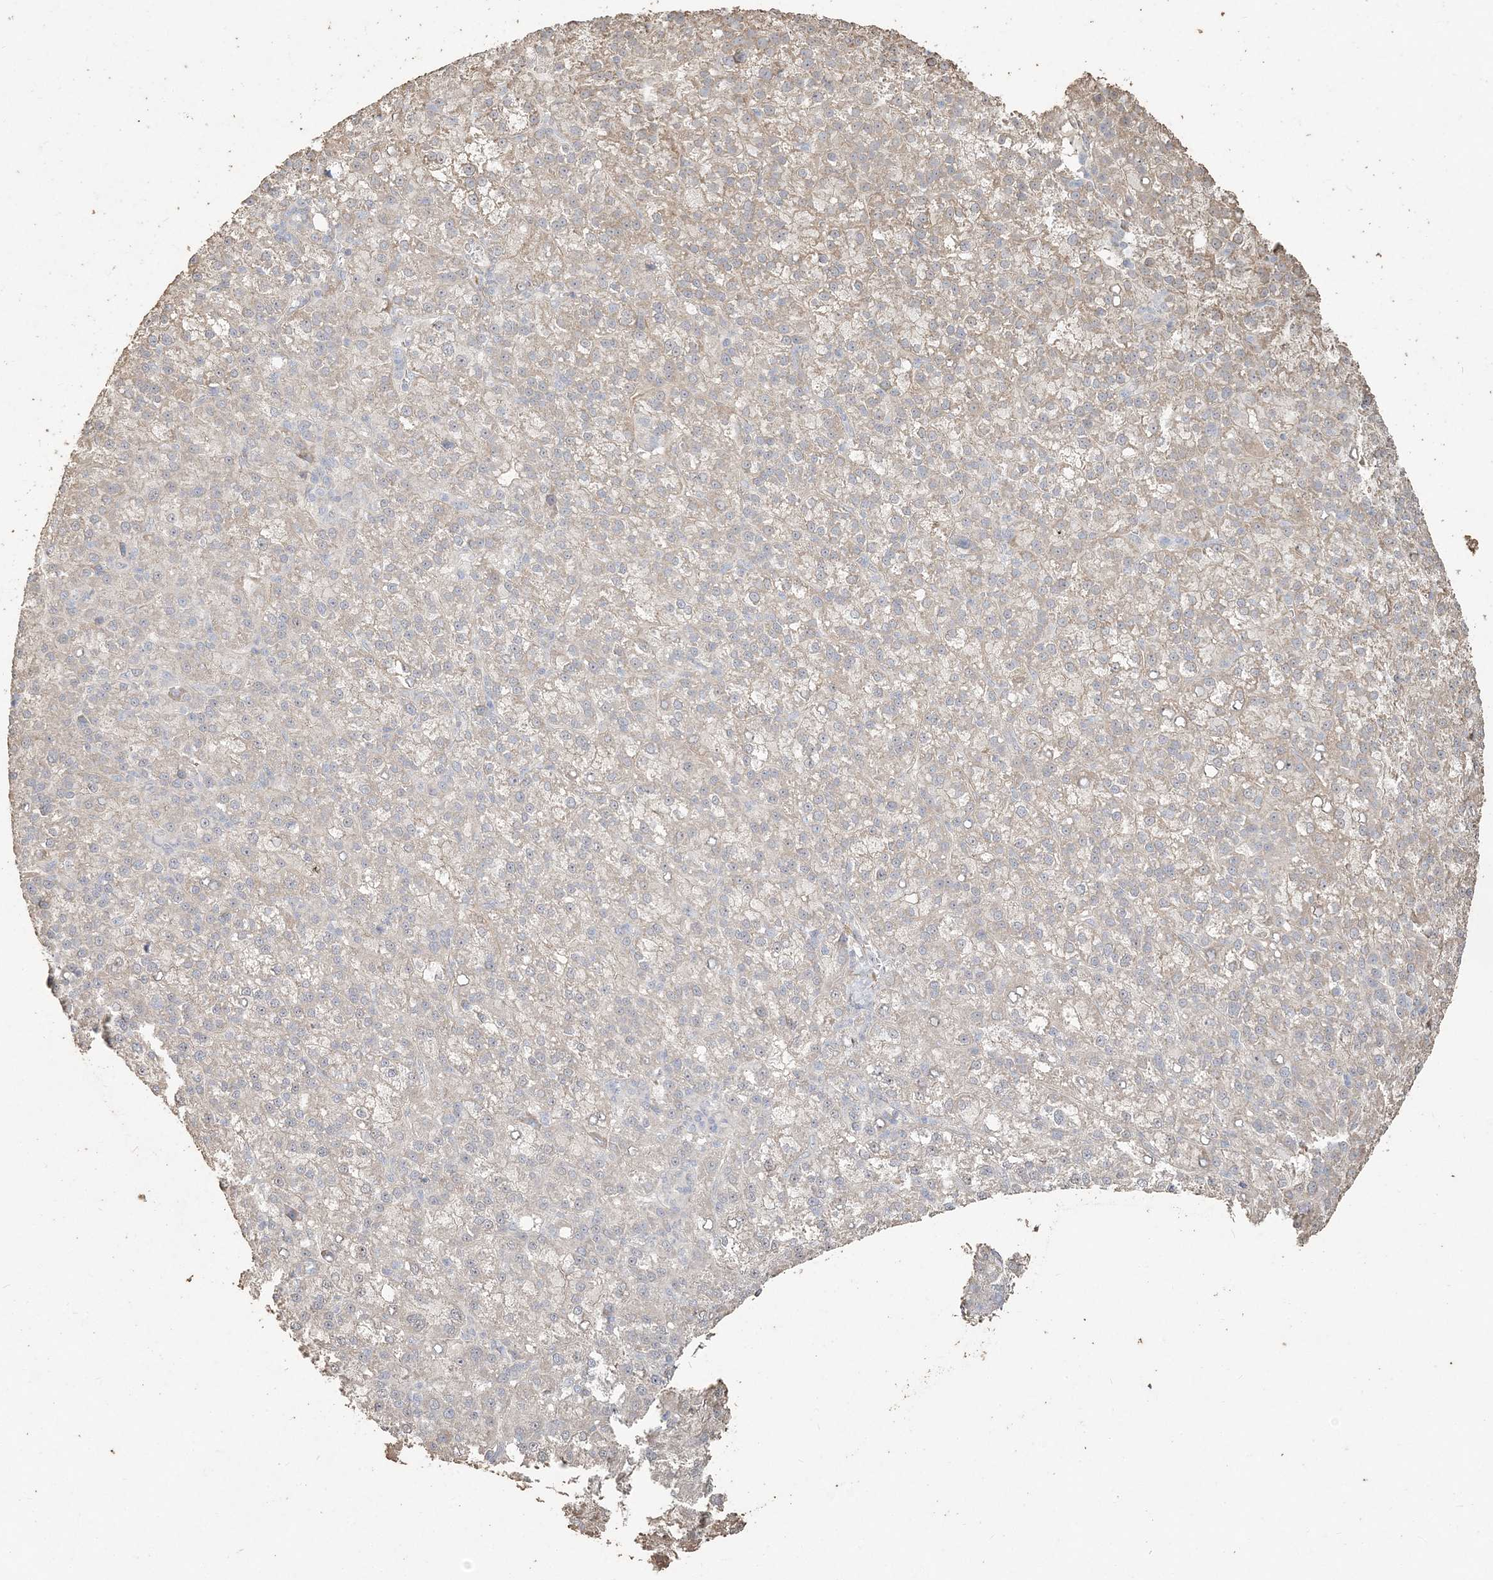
{"staining": {"intensity": "negative", "quantity": "none", "location": "none"}, "tissue": "liver cancer", "cell_type": "Tumor cells", "image_type": "cancer", "snomed": [{"axis": "morphology", "description": "Carcinoma, Hepatocellular, NOS"}, {"axis": "topography", "description": "Liver"}], "caption": "Histopathology image shows no protein staining in tumor cells of hepatocellular carcinoma (liver) tissue. (DAB IHC with hematoxylin counter stain).", "gene": "RNF145", "patient": {"sex": "female", "age": 58}}